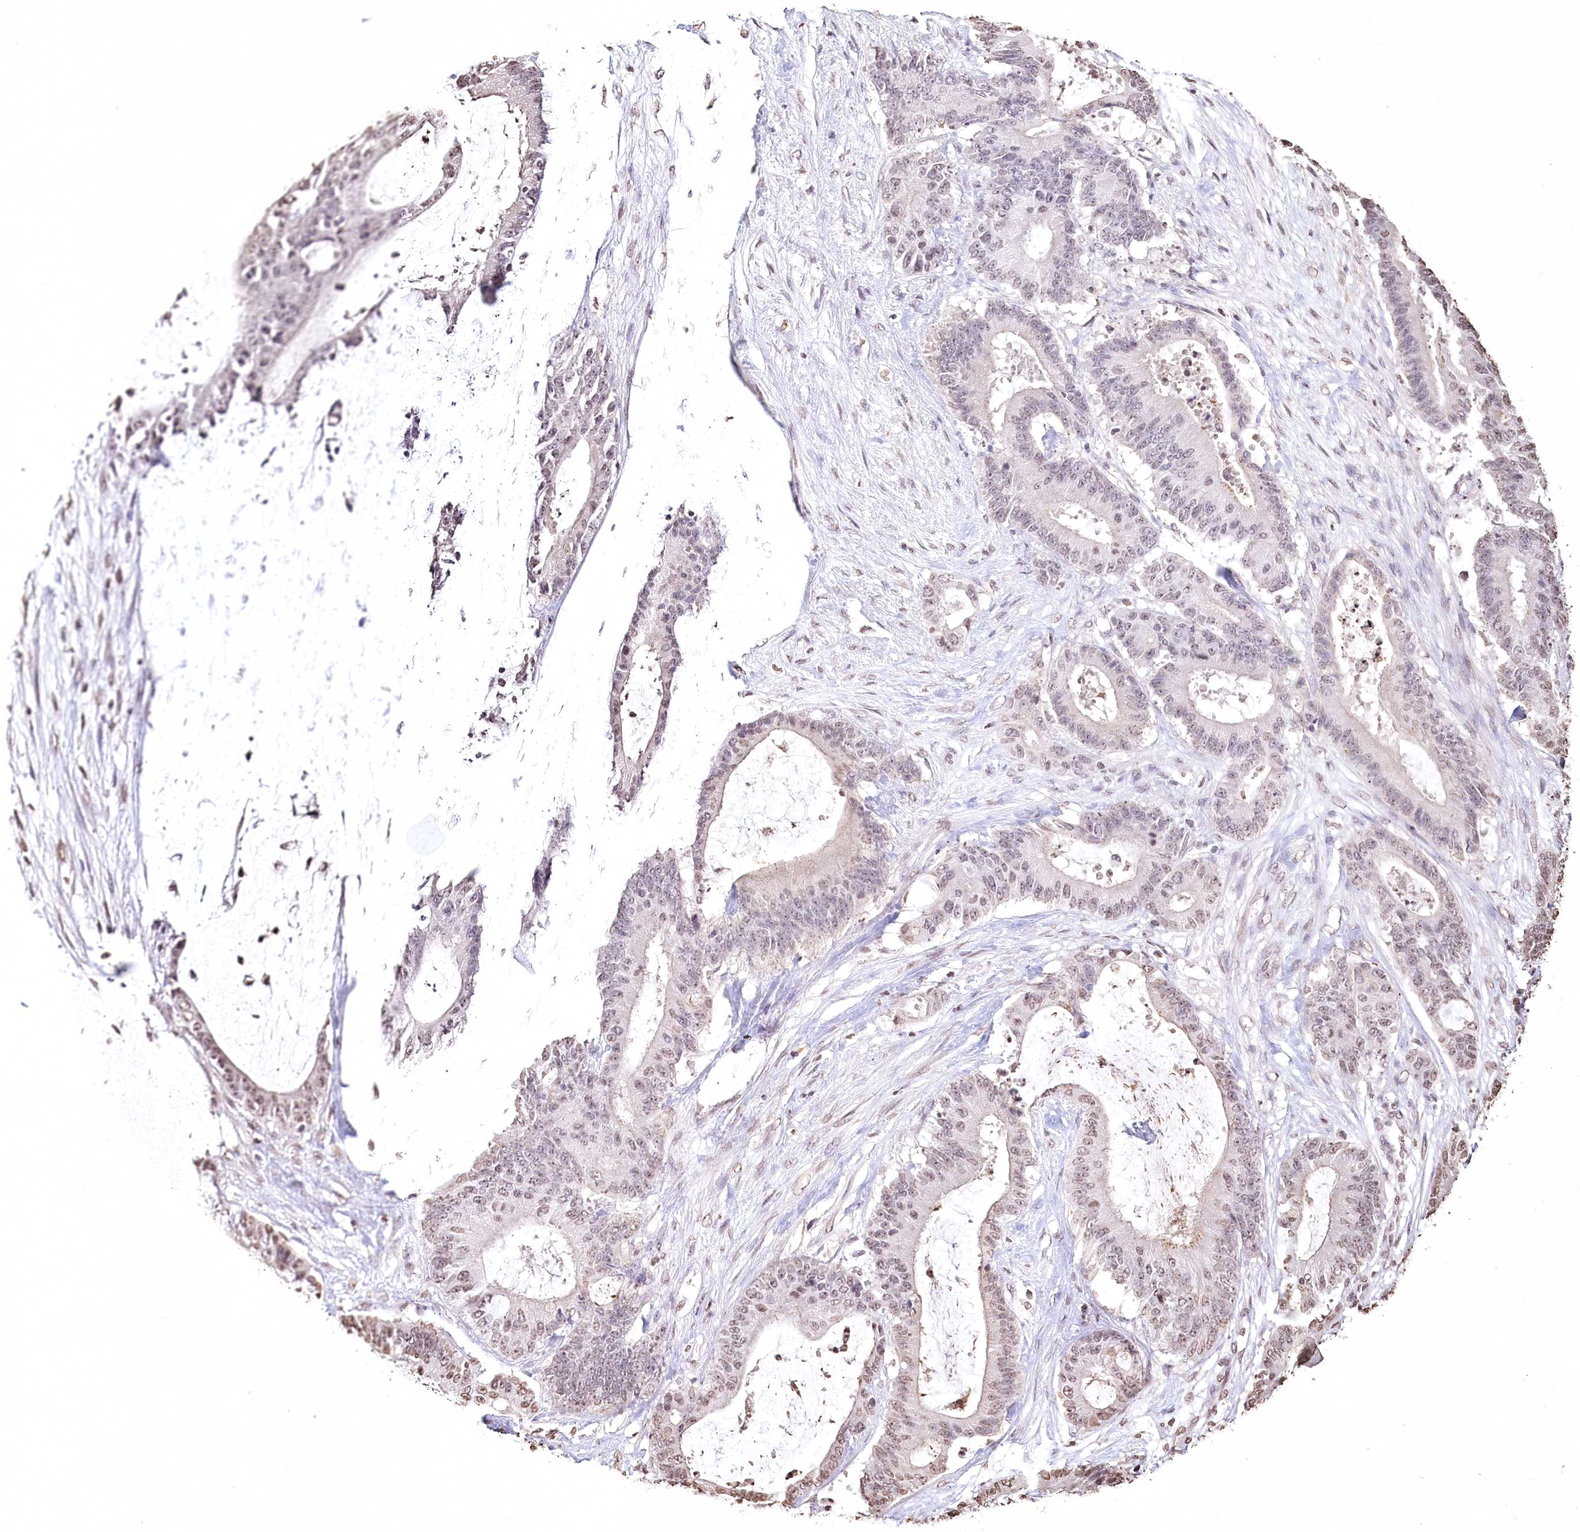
{"staining": {"intensity": "weak", "quantity": "<25%", "location": "nuclear"}, "tissue": "liver cancer", "cell_type": "Tumor cells", "image_type": "cancer", "snomed": [{"axis": "morphology", "description": "Normal tissue, NOS"}, {"axis": "morphology", "description": "Cholangiocarcinoma"}, {"axis": "topography", "description": "Liver"}, {"axis": "topography", "description": "Peripheral nerve tissue"}], "caption": "Protein analysis of cholangiocarcinoma (liver) displays no significant positivity in tumor cells.", "gene": "DMXL1", "patient": {"sex": "female", "age": 73}}